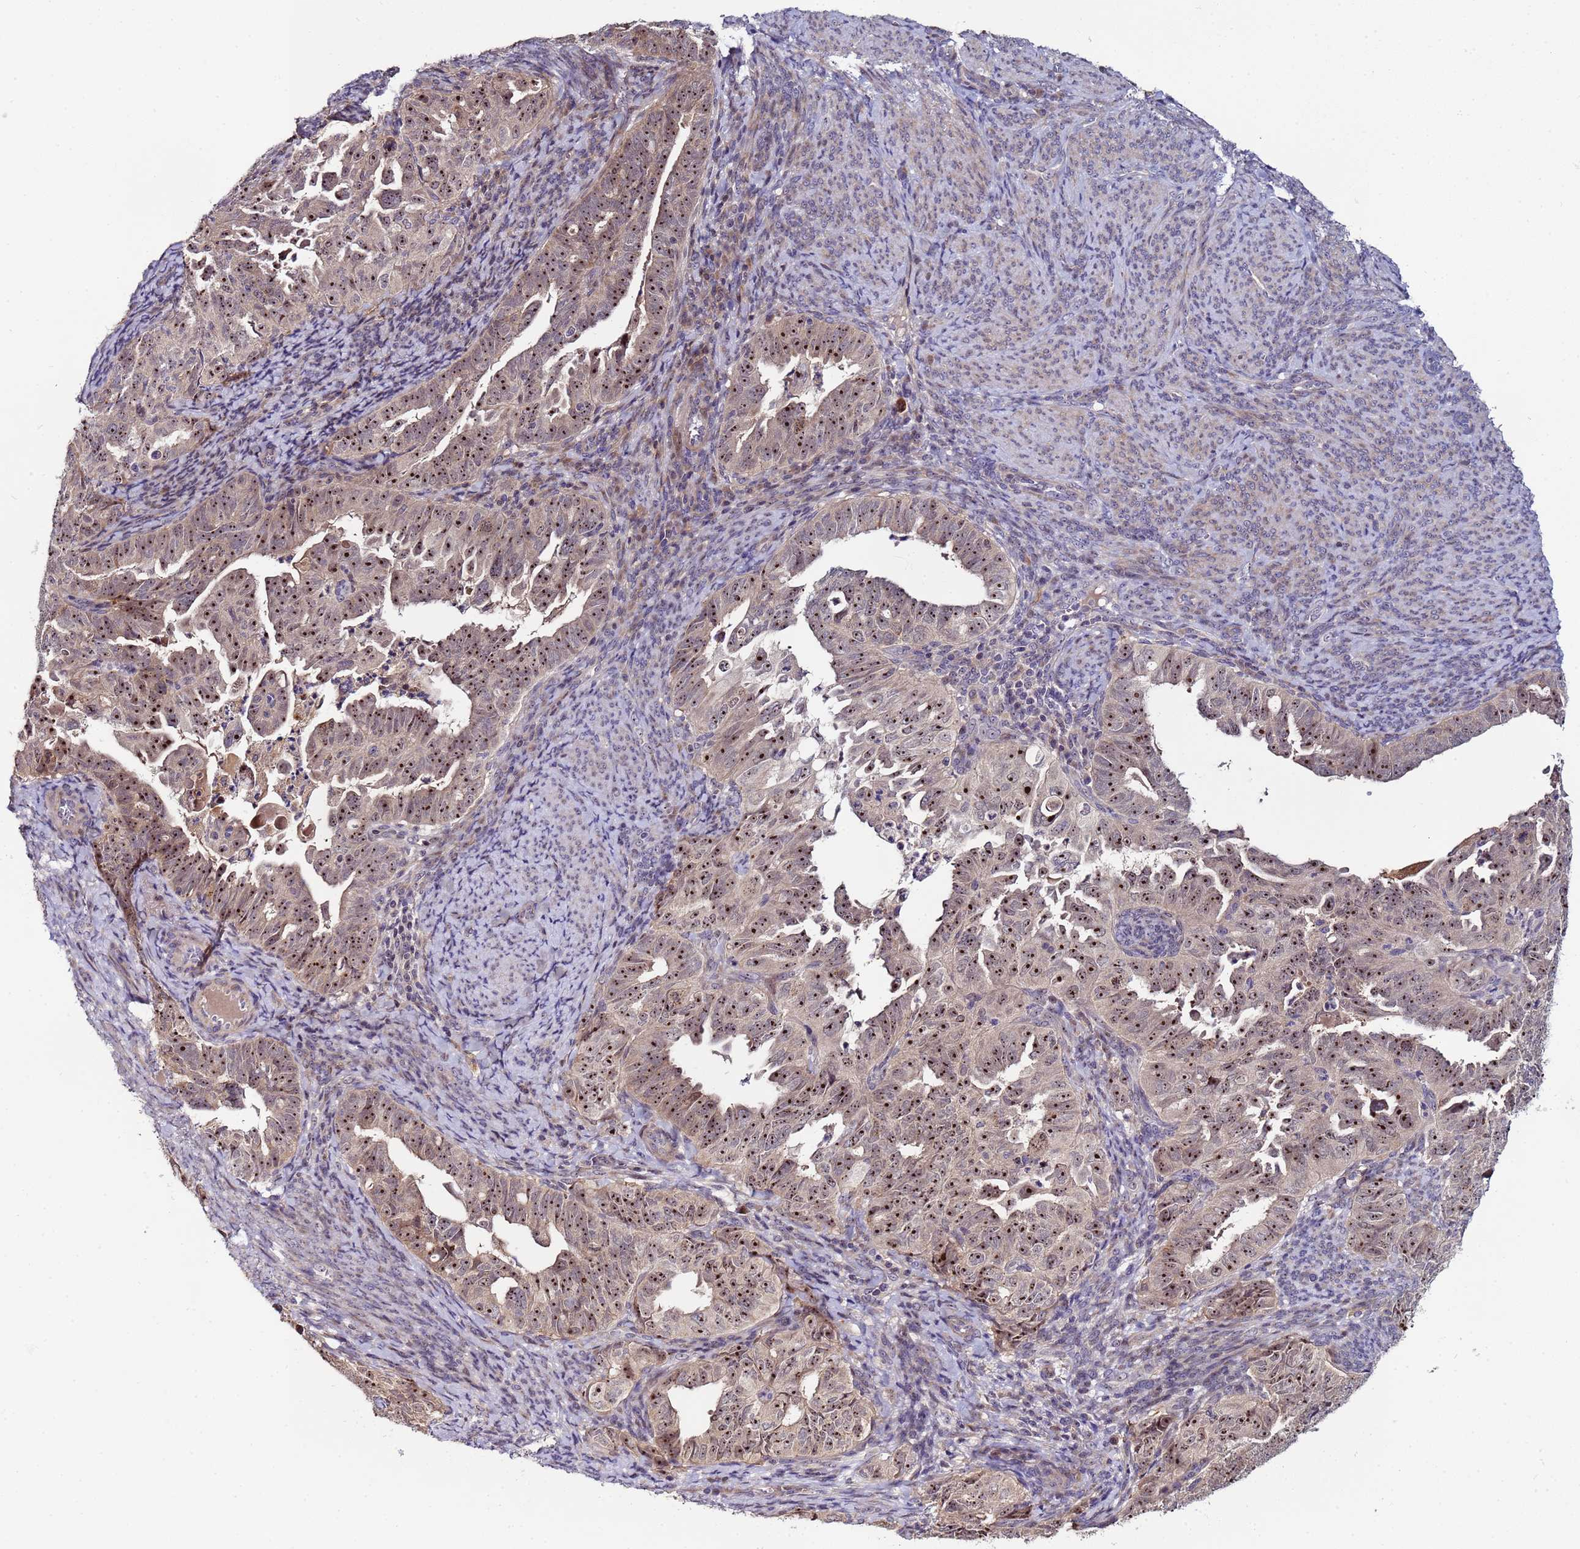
{"staining": {"intensity": "strong", "quantity": ">75%", "location": "nuclear"}, "tissue": "endometrial cancer", "cell_type": "Tumor cells", "image_type": "cancer", "snomed": [{"axis": "morphology", "description": "Adenocarcinoma, NOS"}, {"axis": "topography", "description": "Endometrium"}], "caption": "Immunohistochemical staining of adenocarcinoma (endometrial) reveals strong nuclear protein staining in approximately >75% of tumor cells.", "gene": "KRI1", "patient": {"sex": "female", "age": 65}}